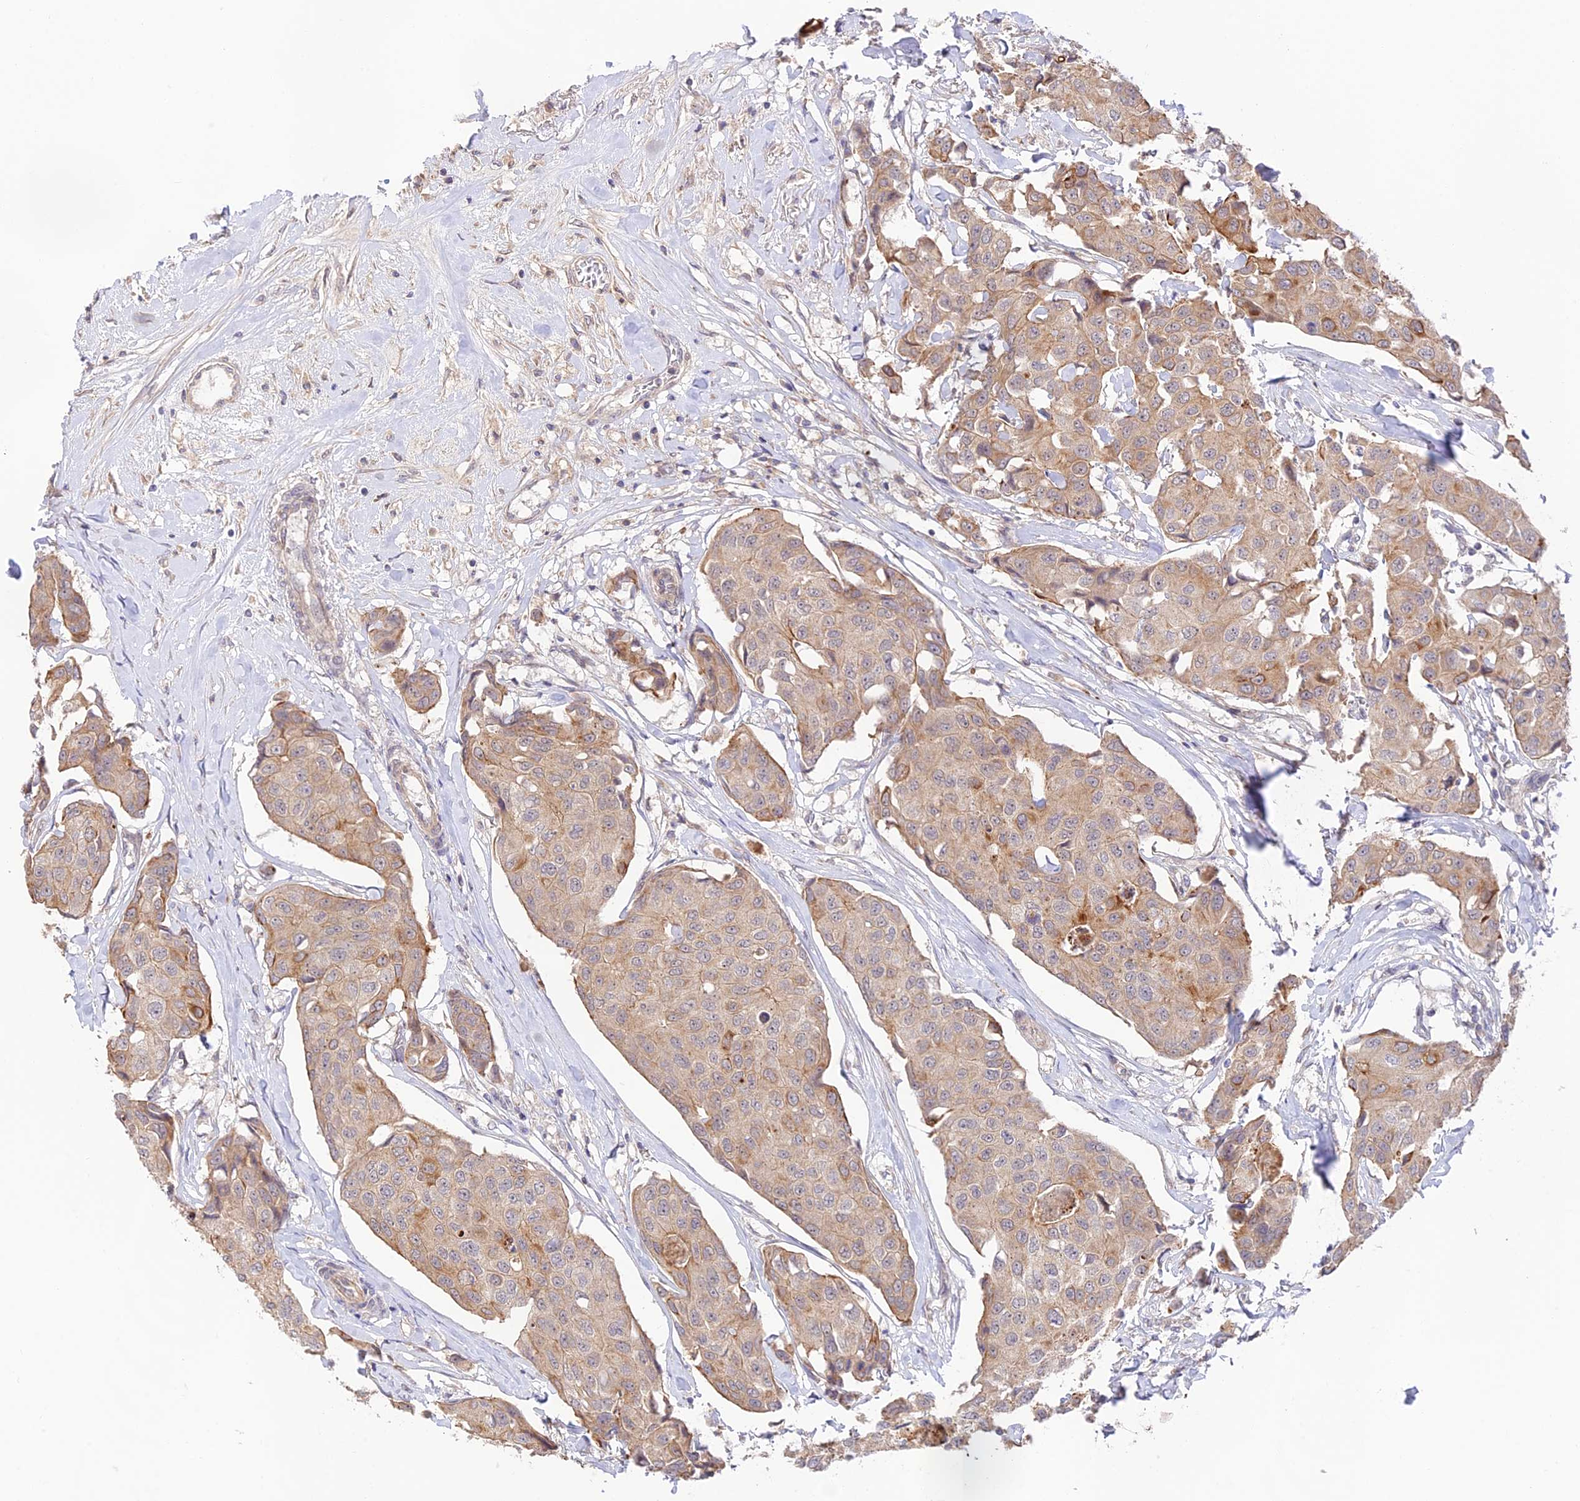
{"staining": {"intensity": "moderate", "quantity": ">75%", "location": "cytoplasmic/membranous"}, "tissue": "breast cancer", "cell_type": "Tumor cells", "image_type": "cancer", "snomed": [{"axis": "morphology", "description": "Duct carcinoma"}, {"axis": "topography", "description": "Breast"}], "caption": "Protein staining reveals moderate cytoplasmic/membranous staining in about >75% of tumor cells in breast infiltrating ductal carcinoma.", "gene": "CAMSAP3", "patient": {"sex": "female", "age": 80}}